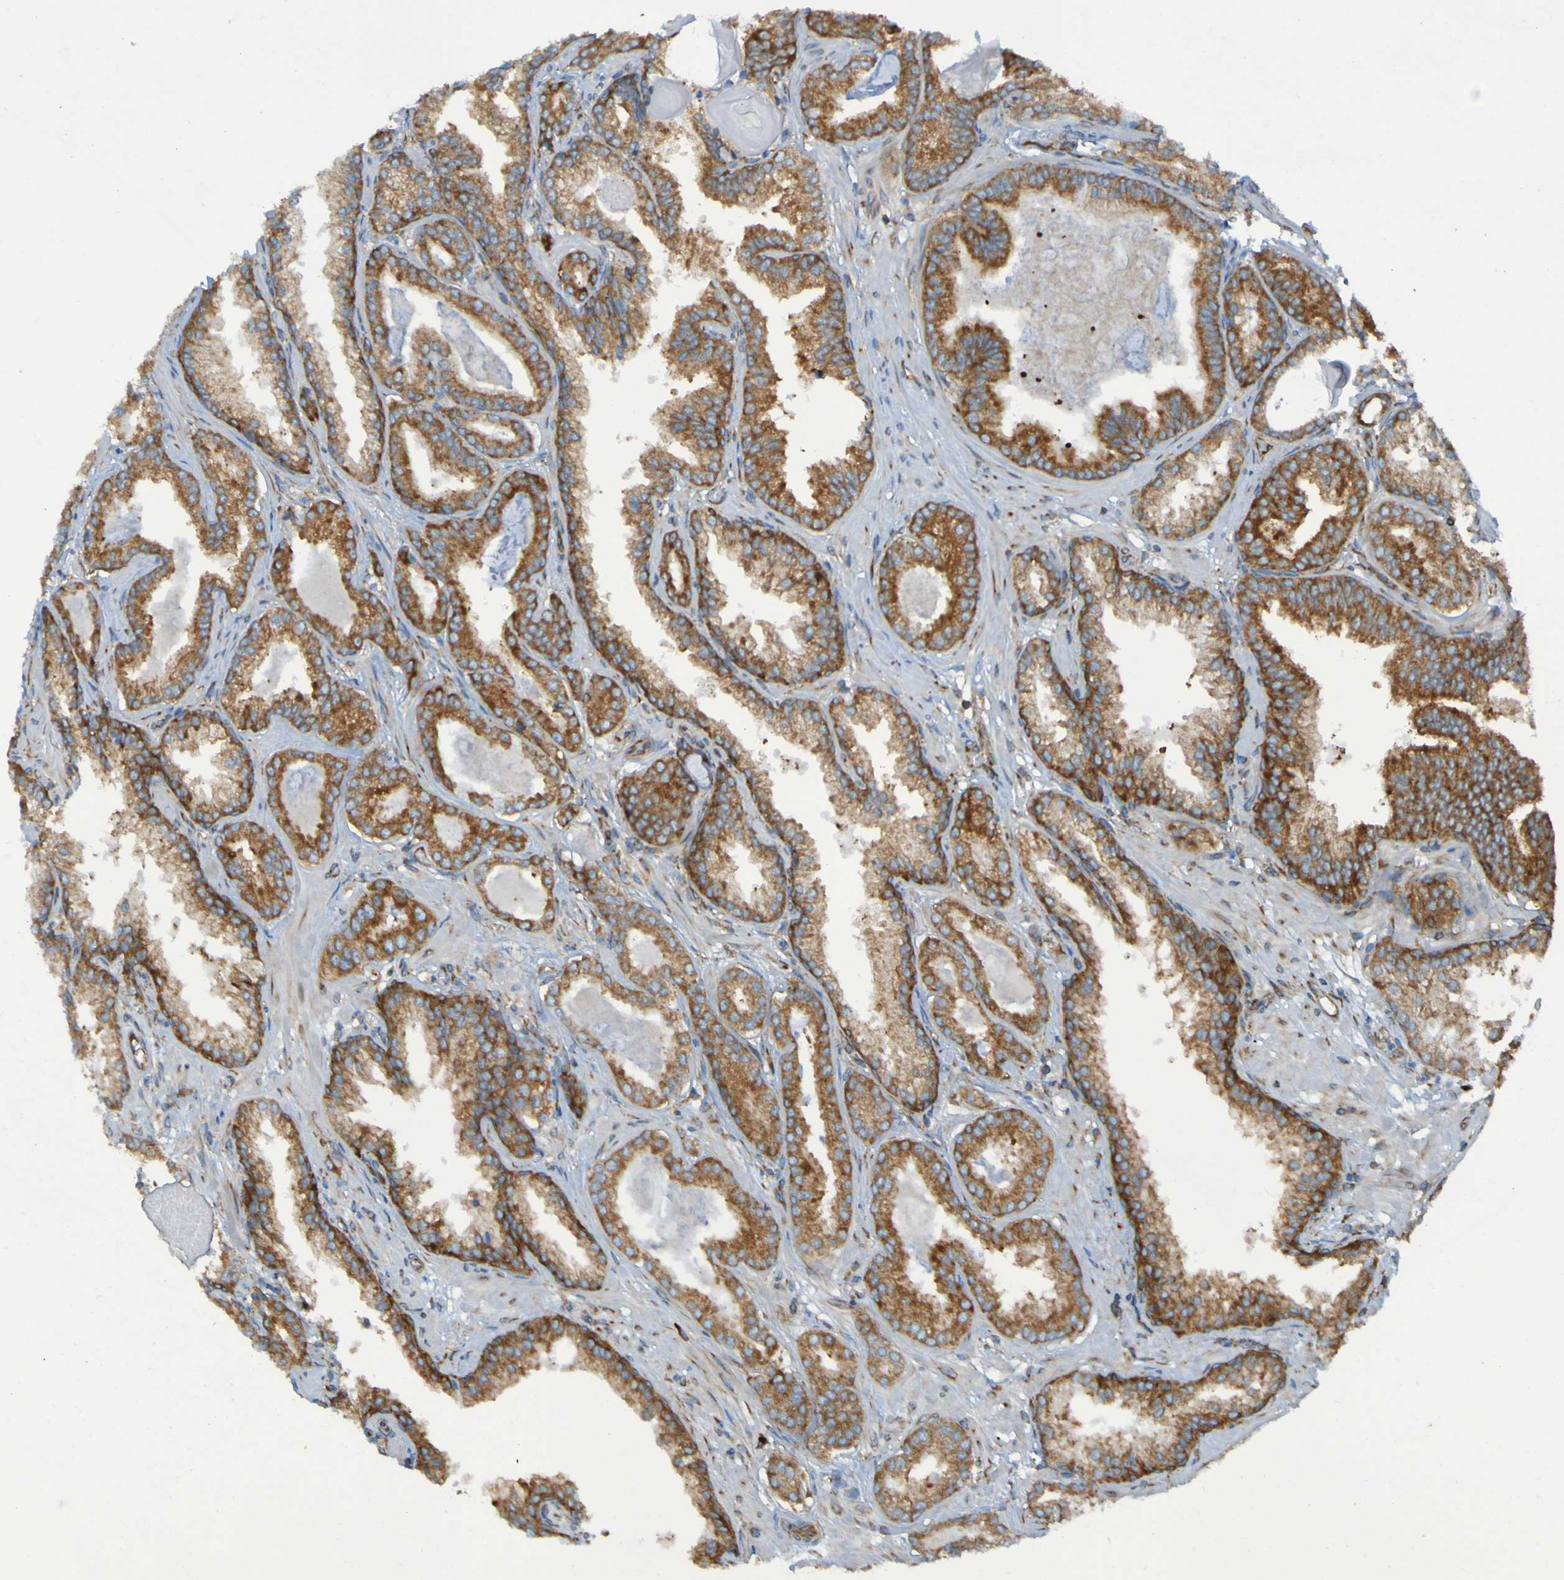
{"staining": {"intensity": "strong", "quantity": ">75%", "location": "cytoplasmic/membranous"}, "tissue": "prostate cancer", "cell_type": "Tumor cells", "image_type": "cancer", "snomed": [{"axis": "morphology", "description": "Adenocarcinoma, Low grade"}, {"axis": "topography", "description": "Prostate"}], "caption": "Protein staining shows strong cytoplasmic/membranous expression in approximately >75% of tumor cells in prostate cancer (adenocarcinoma (low-grade)).", "gene": "RPL10", "patient": {"sex": "male", "age": 59}}